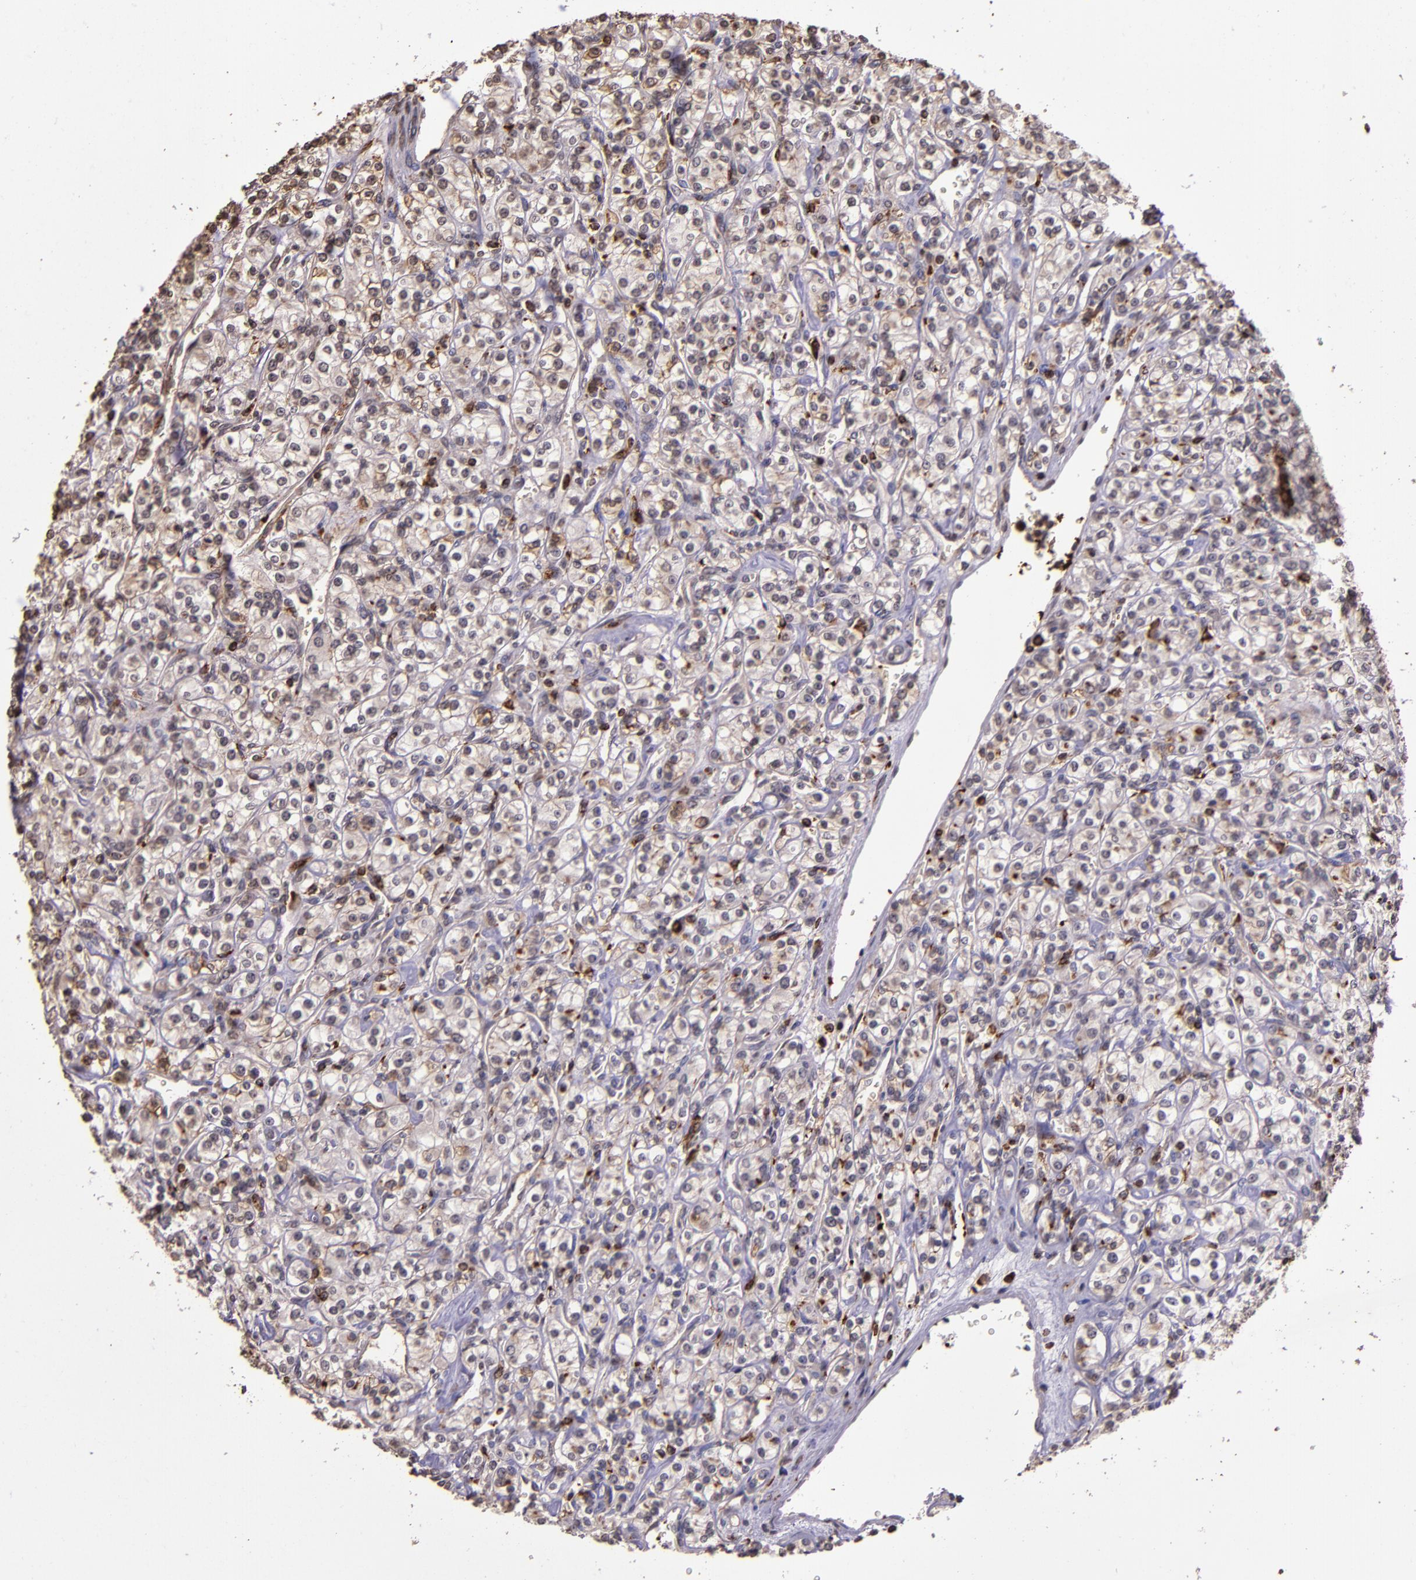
{"staining": {"intensity": "weak", "quantity": "<25%", "location": "cytoplasmic/membranous"}, "tissue": "renal cancer", "cell_type": "Tumor cells", "image_type": "cancer", "snomed": [{"axis": "morphology", "description": "Adenocarcinoma, NOS"}, {"axis": "topography", "description": "Kidney"}], "caption": "An IHC photomicrograph of adenocarcinoma (renal) is shown. There is no staining in tumor cells of adenocarcinoma (renal).", "gene": "SLC2A3", "patient": {"sex": "male", "age": 77}}